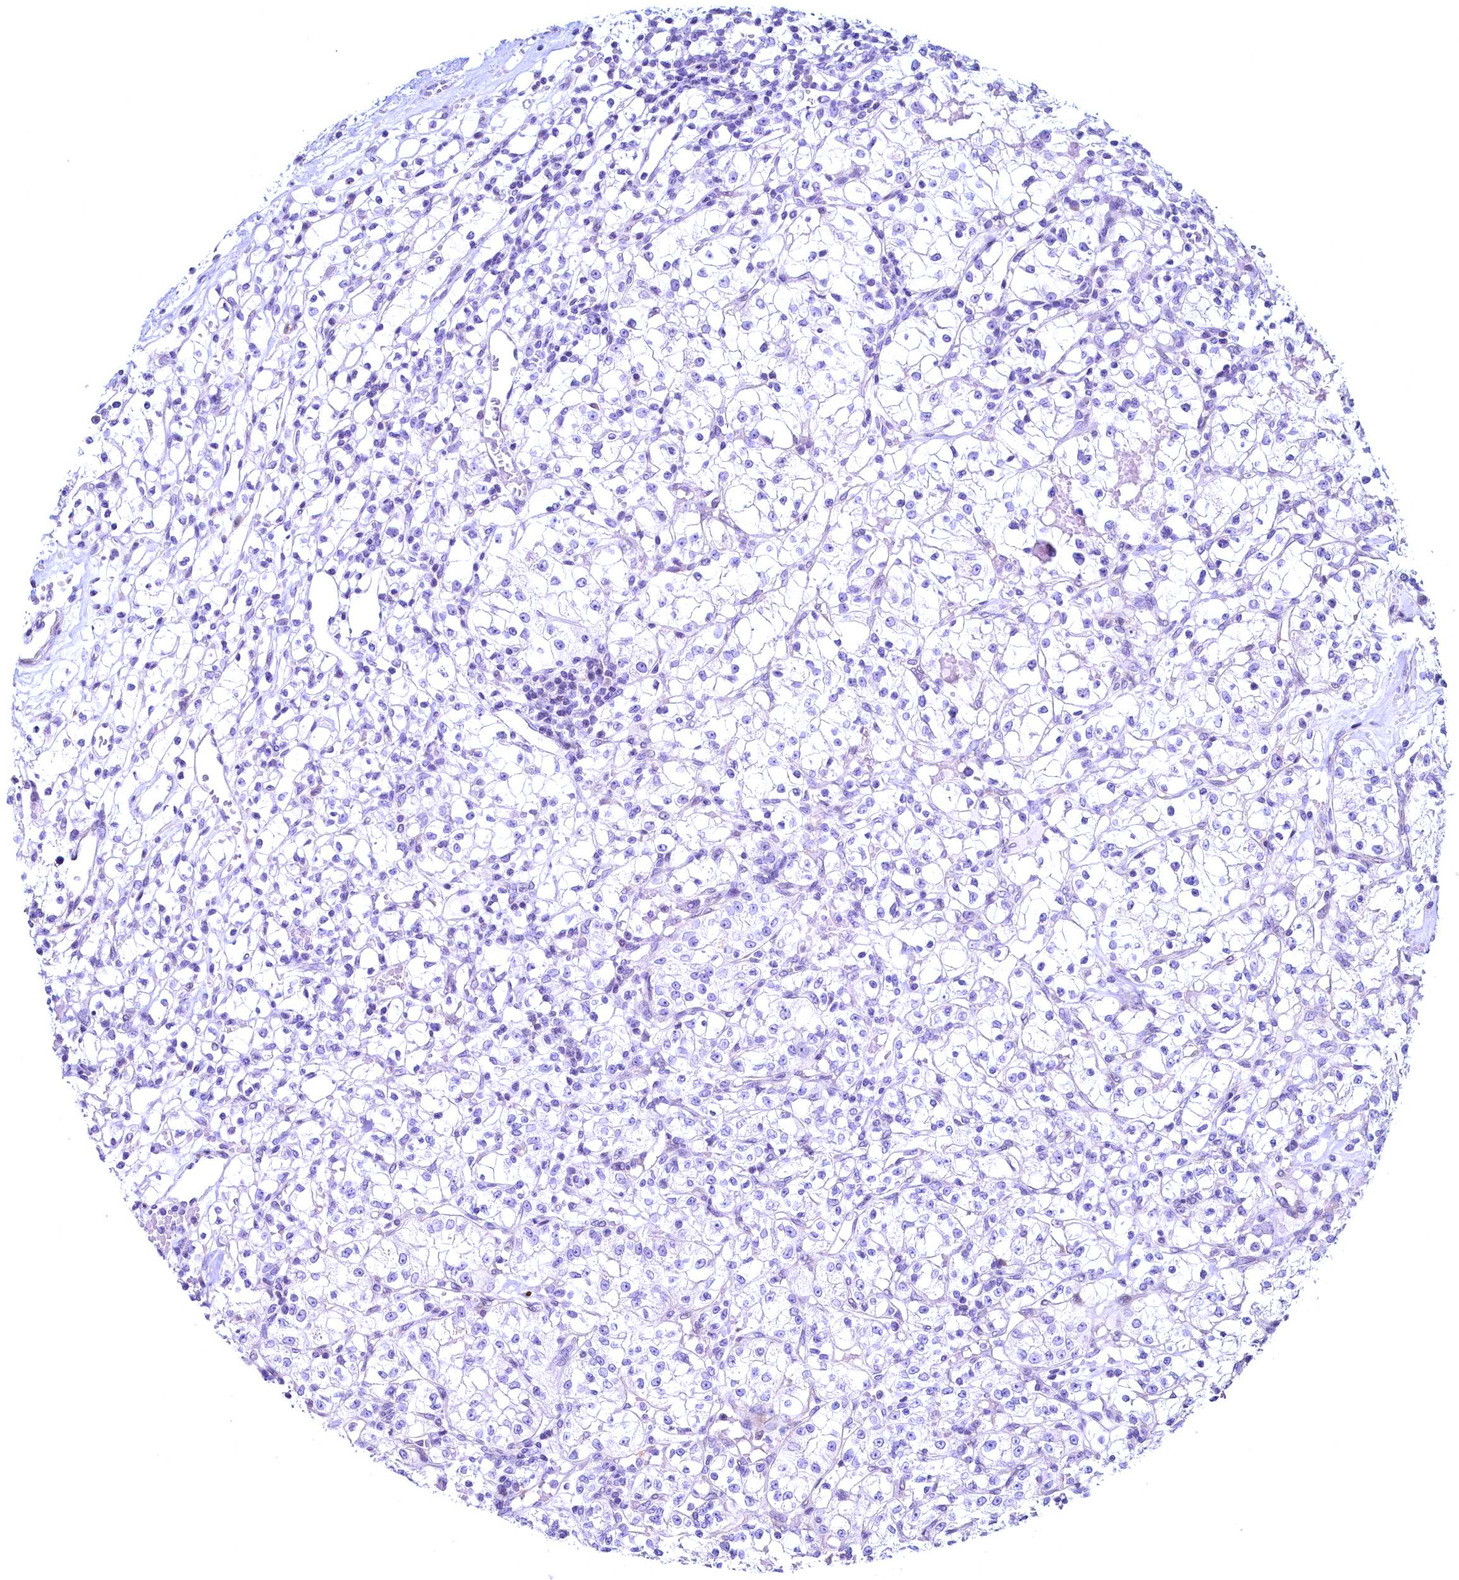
{"staining": {"intensity": "negative", "quantity": "none", "location": "none"}, "tissue": "renal cancer", "cell_type": "Tumor cells", "image_type": "cancer", "snomed": [{"axis": "morphology", "description": "Adenocarcinoma, NOS"}, {"axis": "topography", "description": "Kidney"}], "caption": "Image shows no protein expression in tumor cells of adenocarcinoma (renal) tissue. Brightfield microscopy of IHC stained with DAB (brown) and hematoxylin (blue), captured at high magnification.", "gene": "MAP1LC3A", "patient": {"sex": "female", "age": 59}}